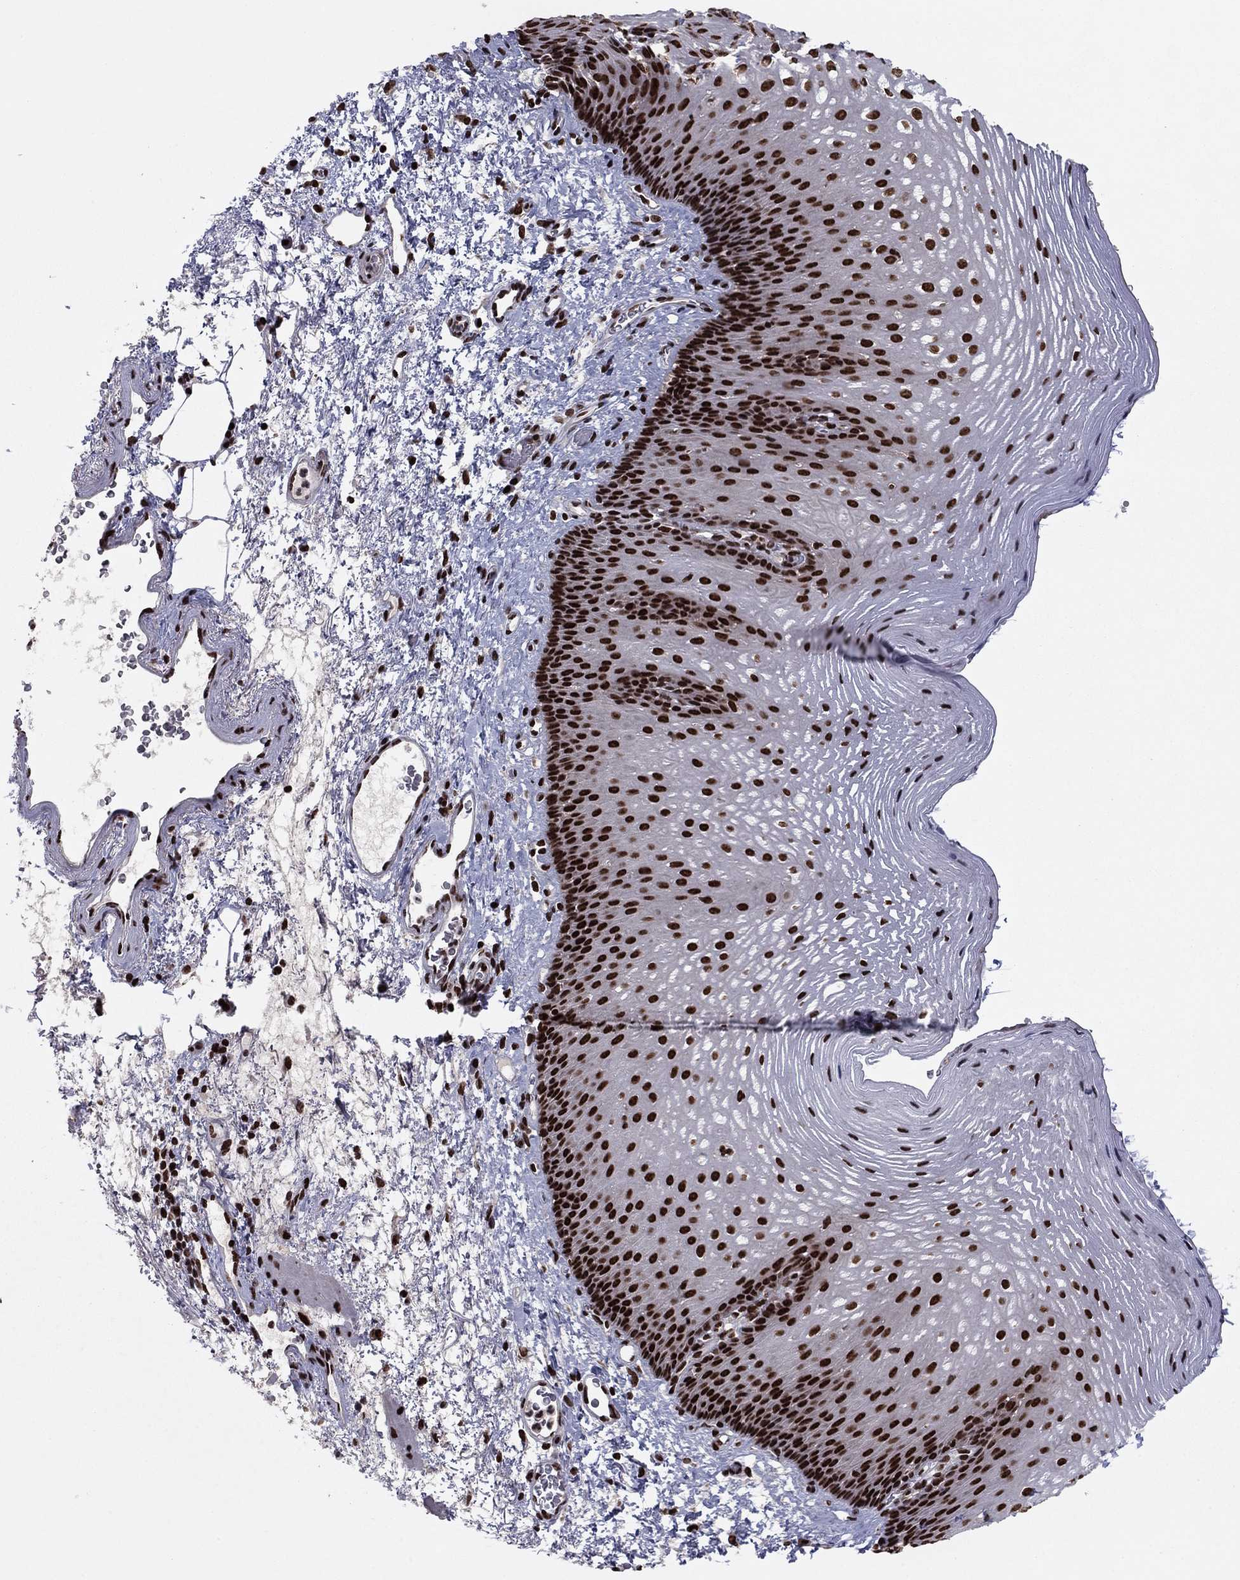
{"staining": {"intensity": "strong", "quantity": ">75%", "location": "nuclear"}, "tissue": "esophagus", "cell_type": "Squamous epithelial cells", "image_type": "normal", "snomed": [{"axis": "morphology", "description": "Normal tissue, NOS"}, {"axis": "topography", "description": "Esophagus"}], "caption": "High-power microscopy captured an IHC photomicrograph of unremarkable esophagus, revealing strong nuclear staining in about >75% of squamous epithelial cells.", "gene": "USP54", "patient": {"sex": "male", "age": 76}}